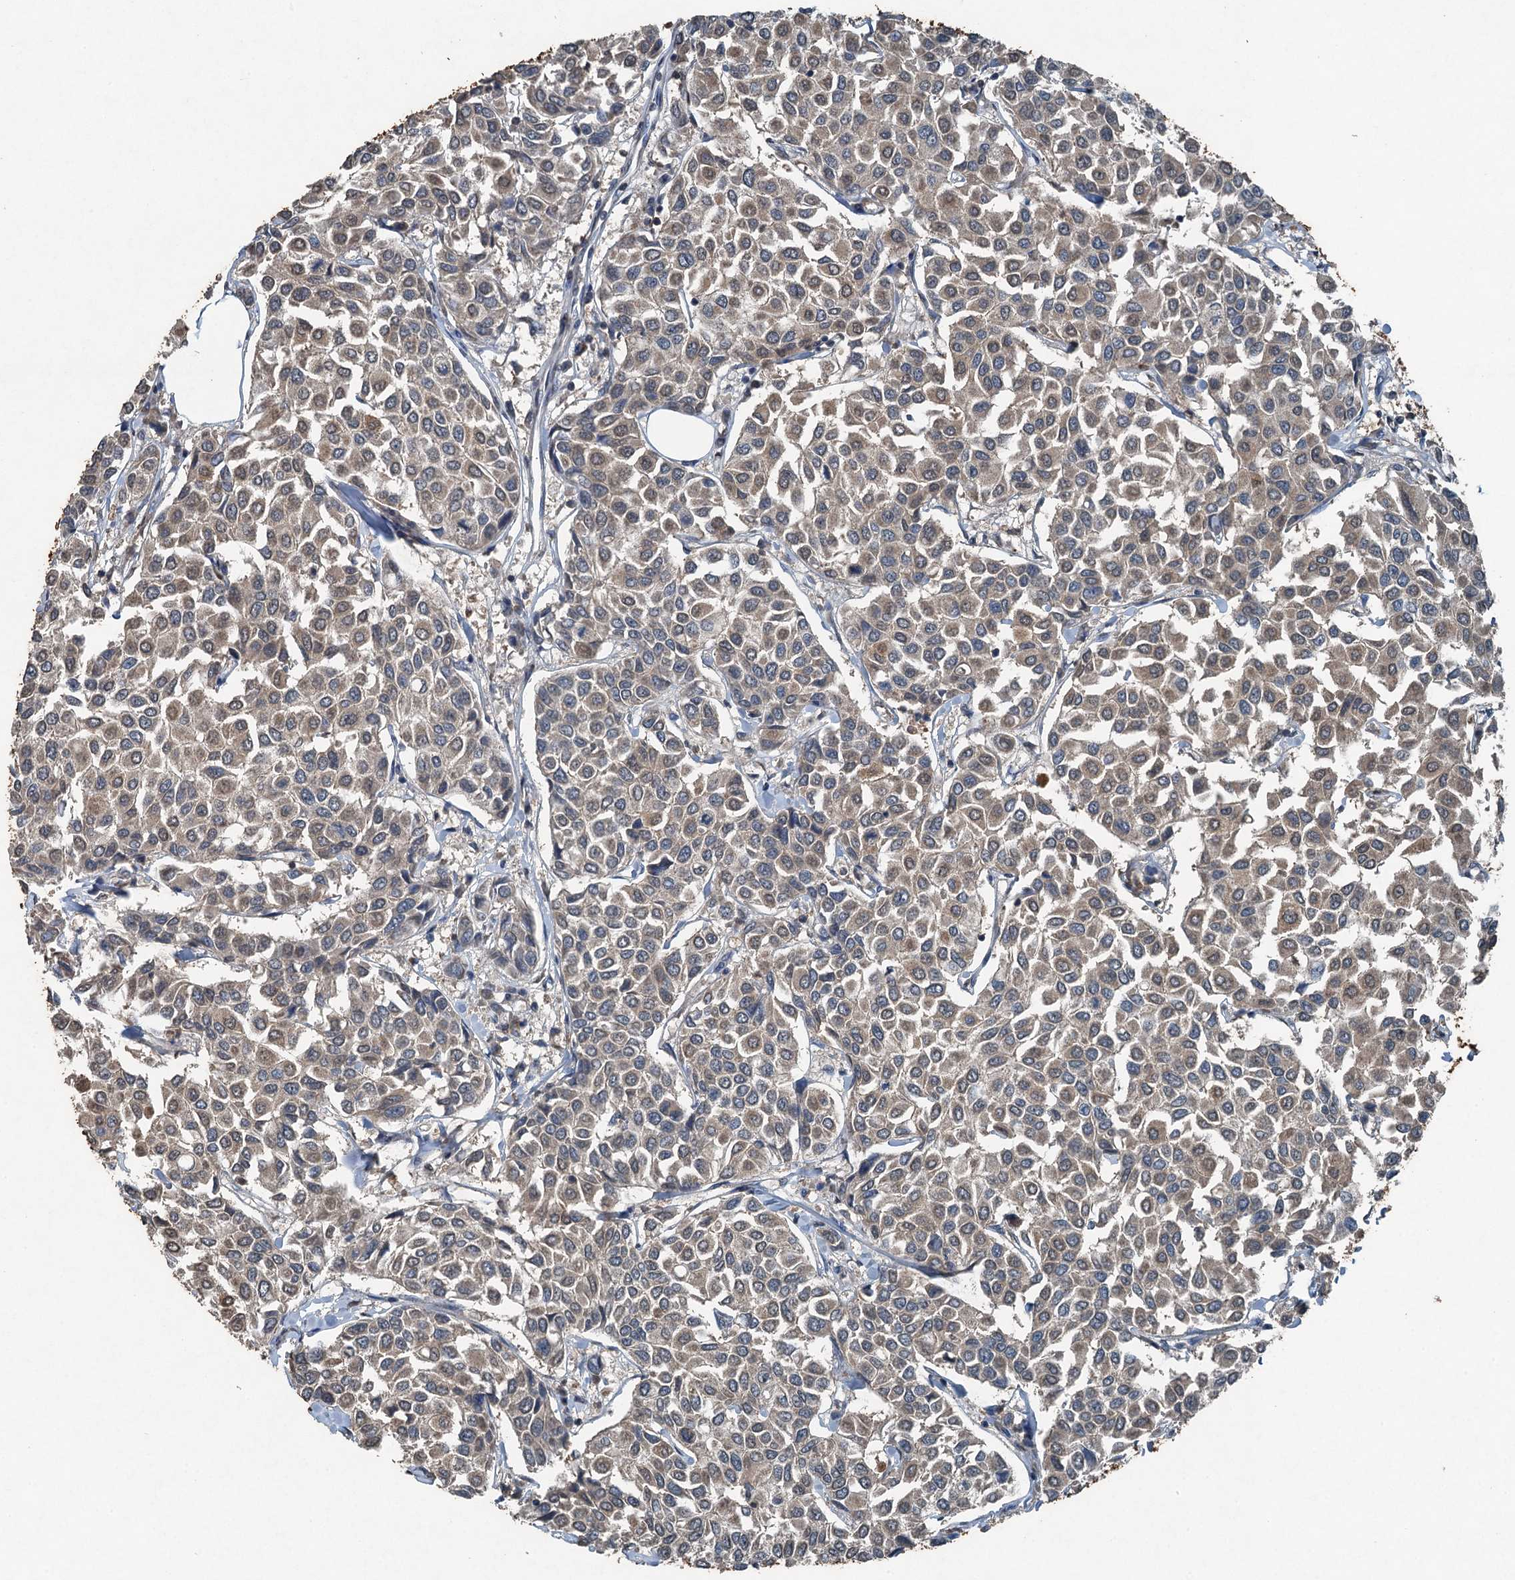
{"staining": {"intensity": "weak", "quantity": "25%-75%", "location": "cytoplasmic/membranous"}, "tissue": "breast cancer", "cell_type": "Tumor cells", "image_type": "cancer", "snomed": [{"axis": "morphology", "description": "Duct carcinoma"}, {"axis": "topography", "description": "Breast"}], "caption": "A brown stain shows weak cytoplasmic/membranous staining of a protein in human breast intraductal carcinoma tumor cells.", "gene": "TCTN1", "patient": {"sex": "female", "age": 55}}